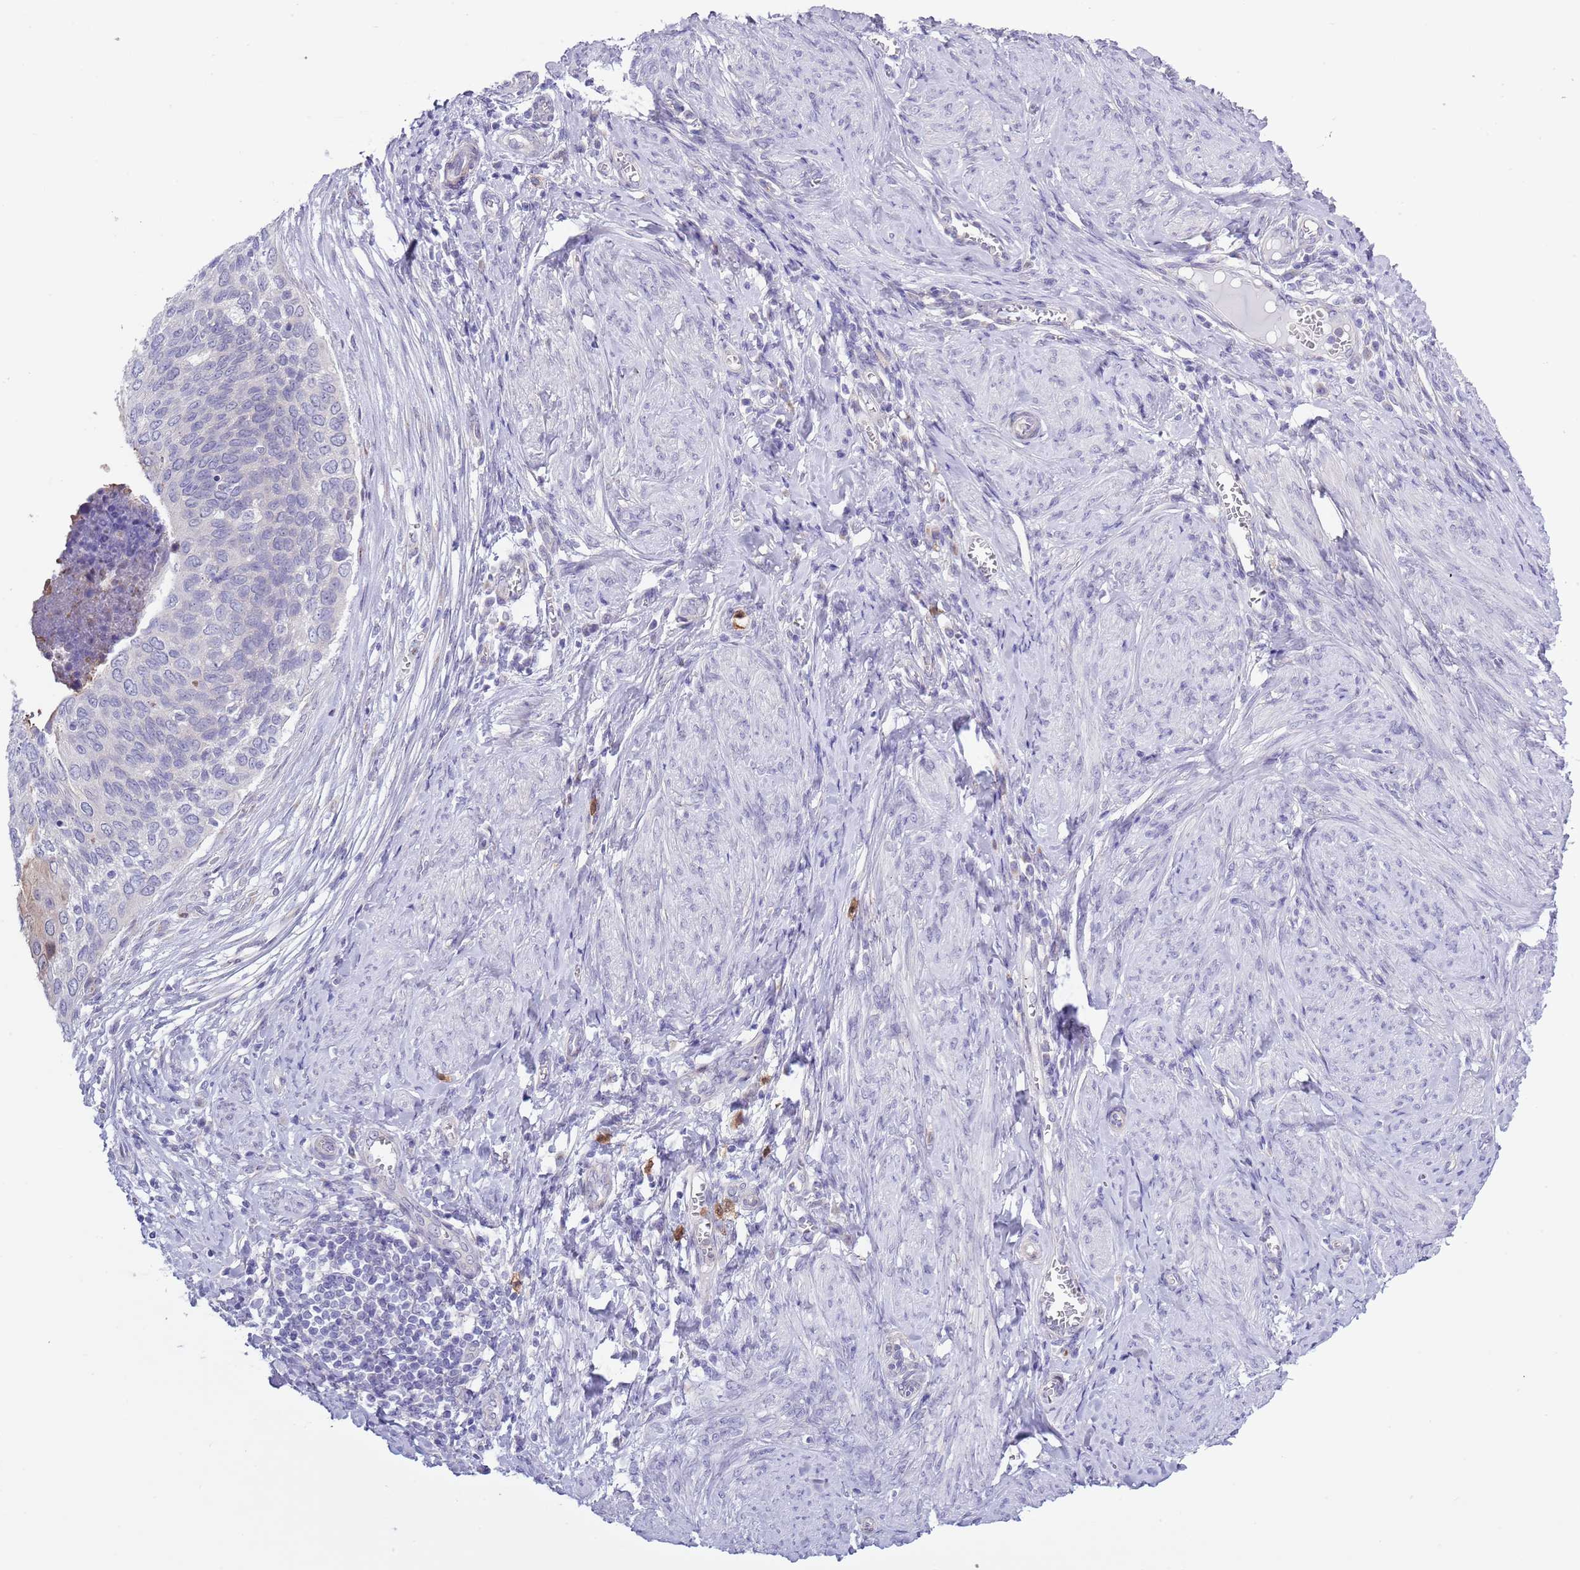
{"staining": {"intensity": "weak", "quantity": "<25%", "location": "cytoplasmic/membranous"}, "tissue": "cervical cancer", "cell_type": "Tumor cells", "image_type": "cancer", "snomed": [{"axis": "morphology", "description": "Squamous cell carcinoma, NOS"}, {"axis": "topography", "description": "Cervix"}], "caption": "Micrograph shows no significant protein expression in tumor cells of squamous cell carcinoma (cervical). The staining is performed using DAB (3,3'-diaminobenzidine) brown chromogen with nuclei counter-stained in using hematoxylin.", "gene": "ZFP2", "patient": {"sex": "female", "age": 80}}